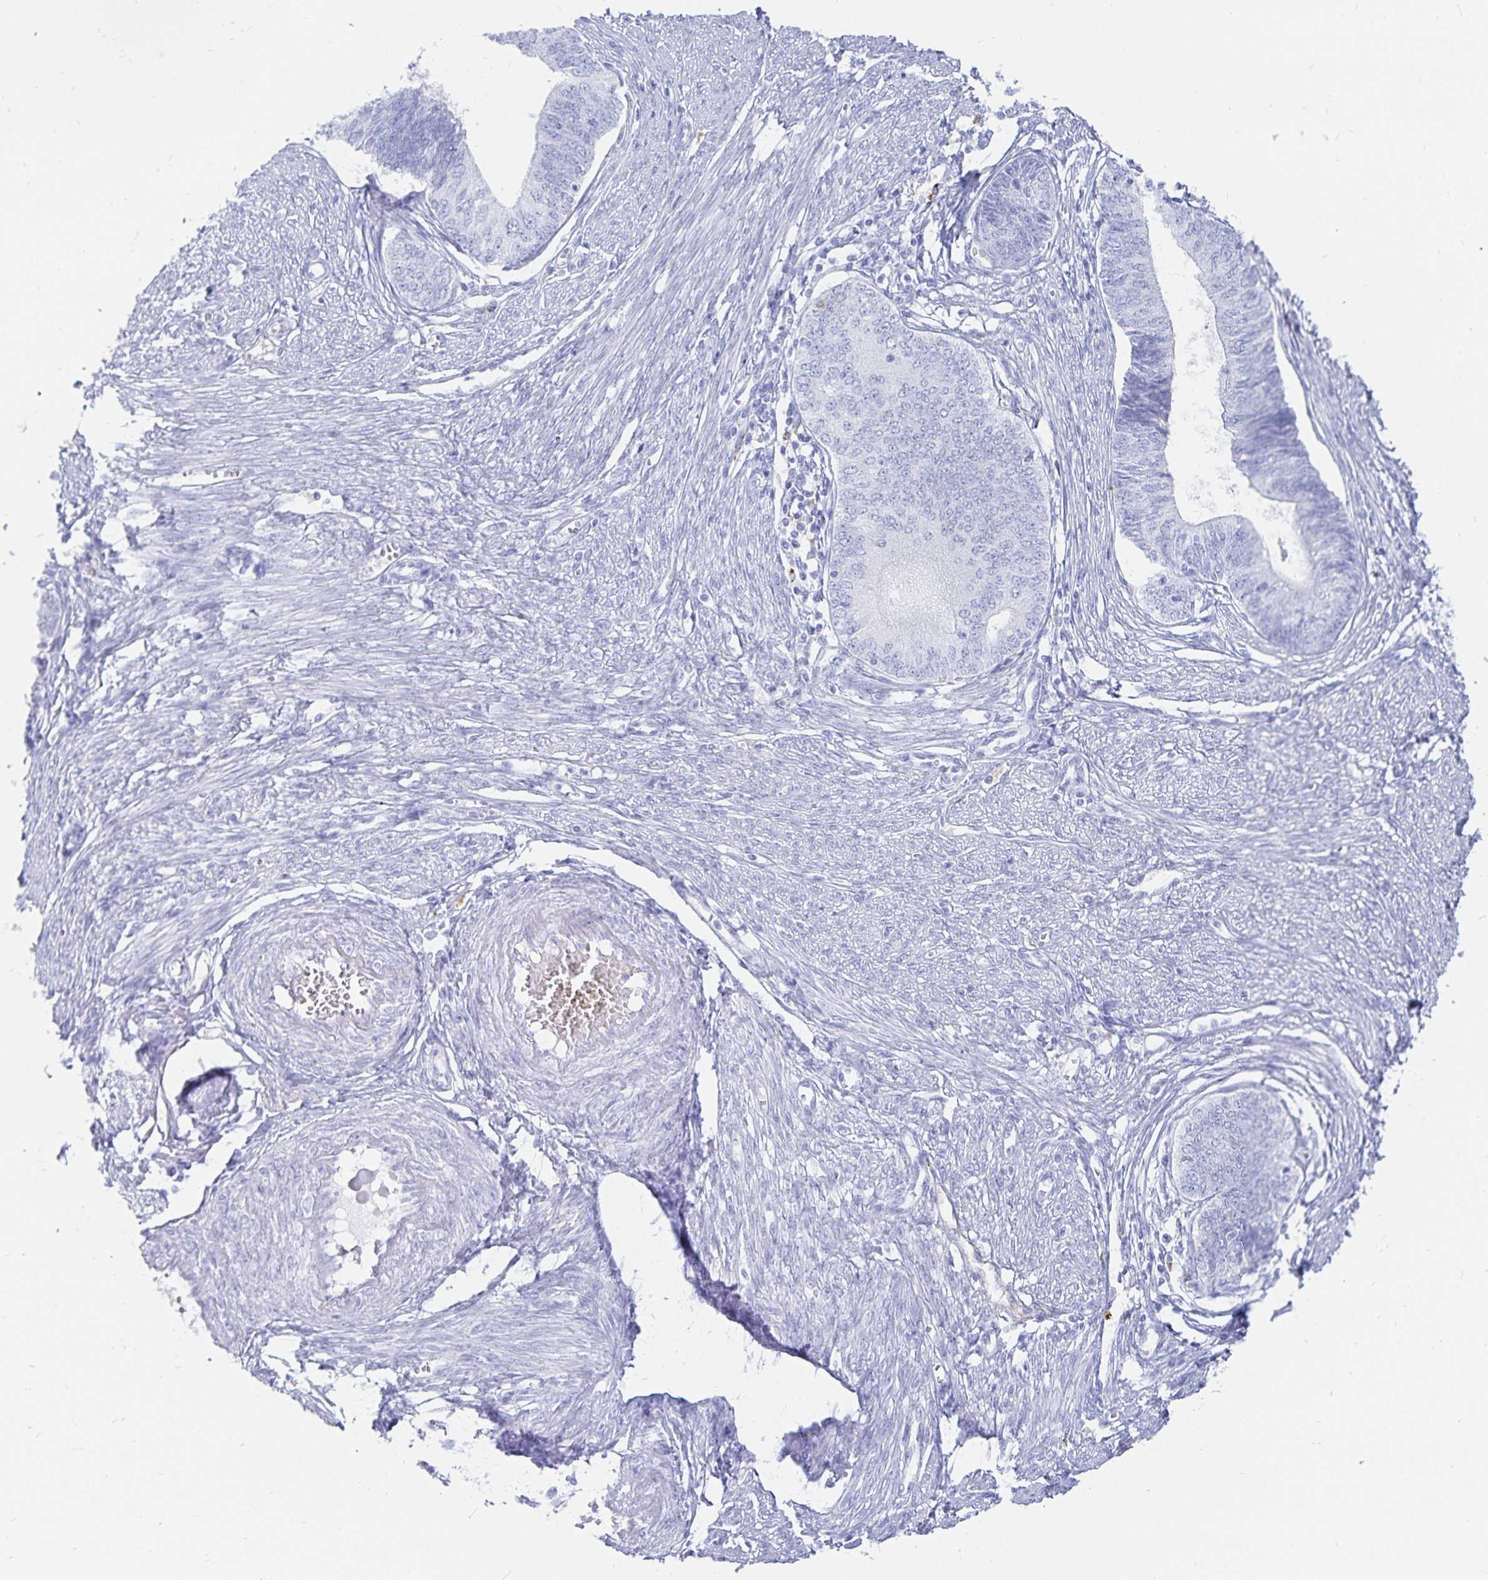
{"staining": {"intensity": "negative", "quantity": "none", "location": "none"}, "tissue": "endometrial cancer", "cell_type": "Tumor cells", "image_type": "cancer", "snomed": [{"axis": "morphology", "description": "Adenocarcinoma, NOS"}, {"axis": "topography", "description": "Endometrium"}], "caption": "This is an immunohistochemistry (IHC) photomicrograph of human endometrial cancer. There is no staining in tumor cells.", "gene": "INSL5", "patient": {"sex": "female", "age": 68}}